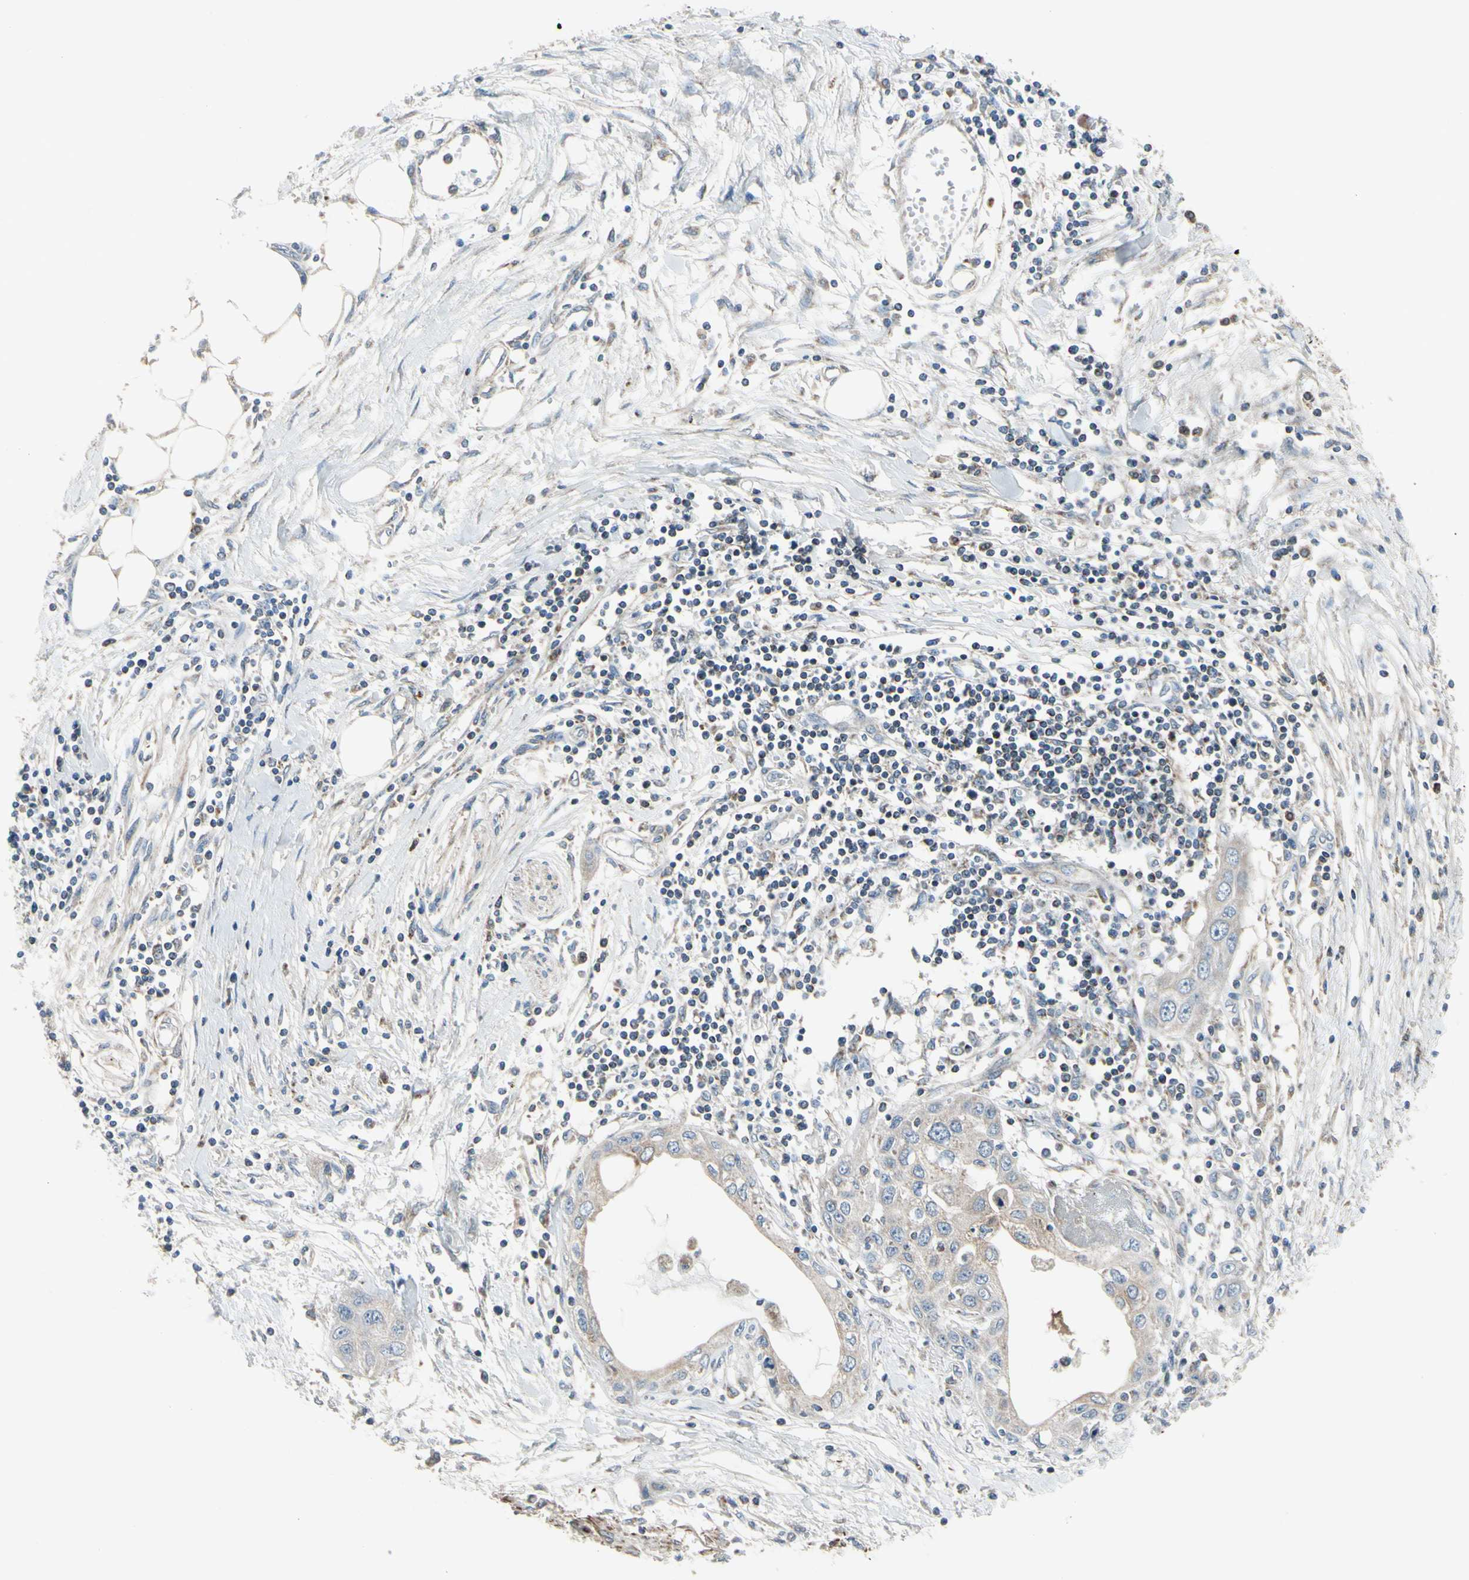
{"staining": {"intensity": "weak", "quantity": "<25%", "location": "cytoplasmic/membranous"}, "tissue": "pancreatic cancer", "cell_type": "Tumor cells", "image_type": "cancer", "snomed": [{"axis": "morphology", "description": "Adenocarcinoma, NOS"}, {"axis": "topography", "description": "Pancreas"}], "caption": "Immunohistochemistry histopathology image of pancreatic cancer stained for a protein (brown), which exhibits no staining in tumor cells.", "gene": "FAM171B", "patient": {"sex": "female", "age": 70}}